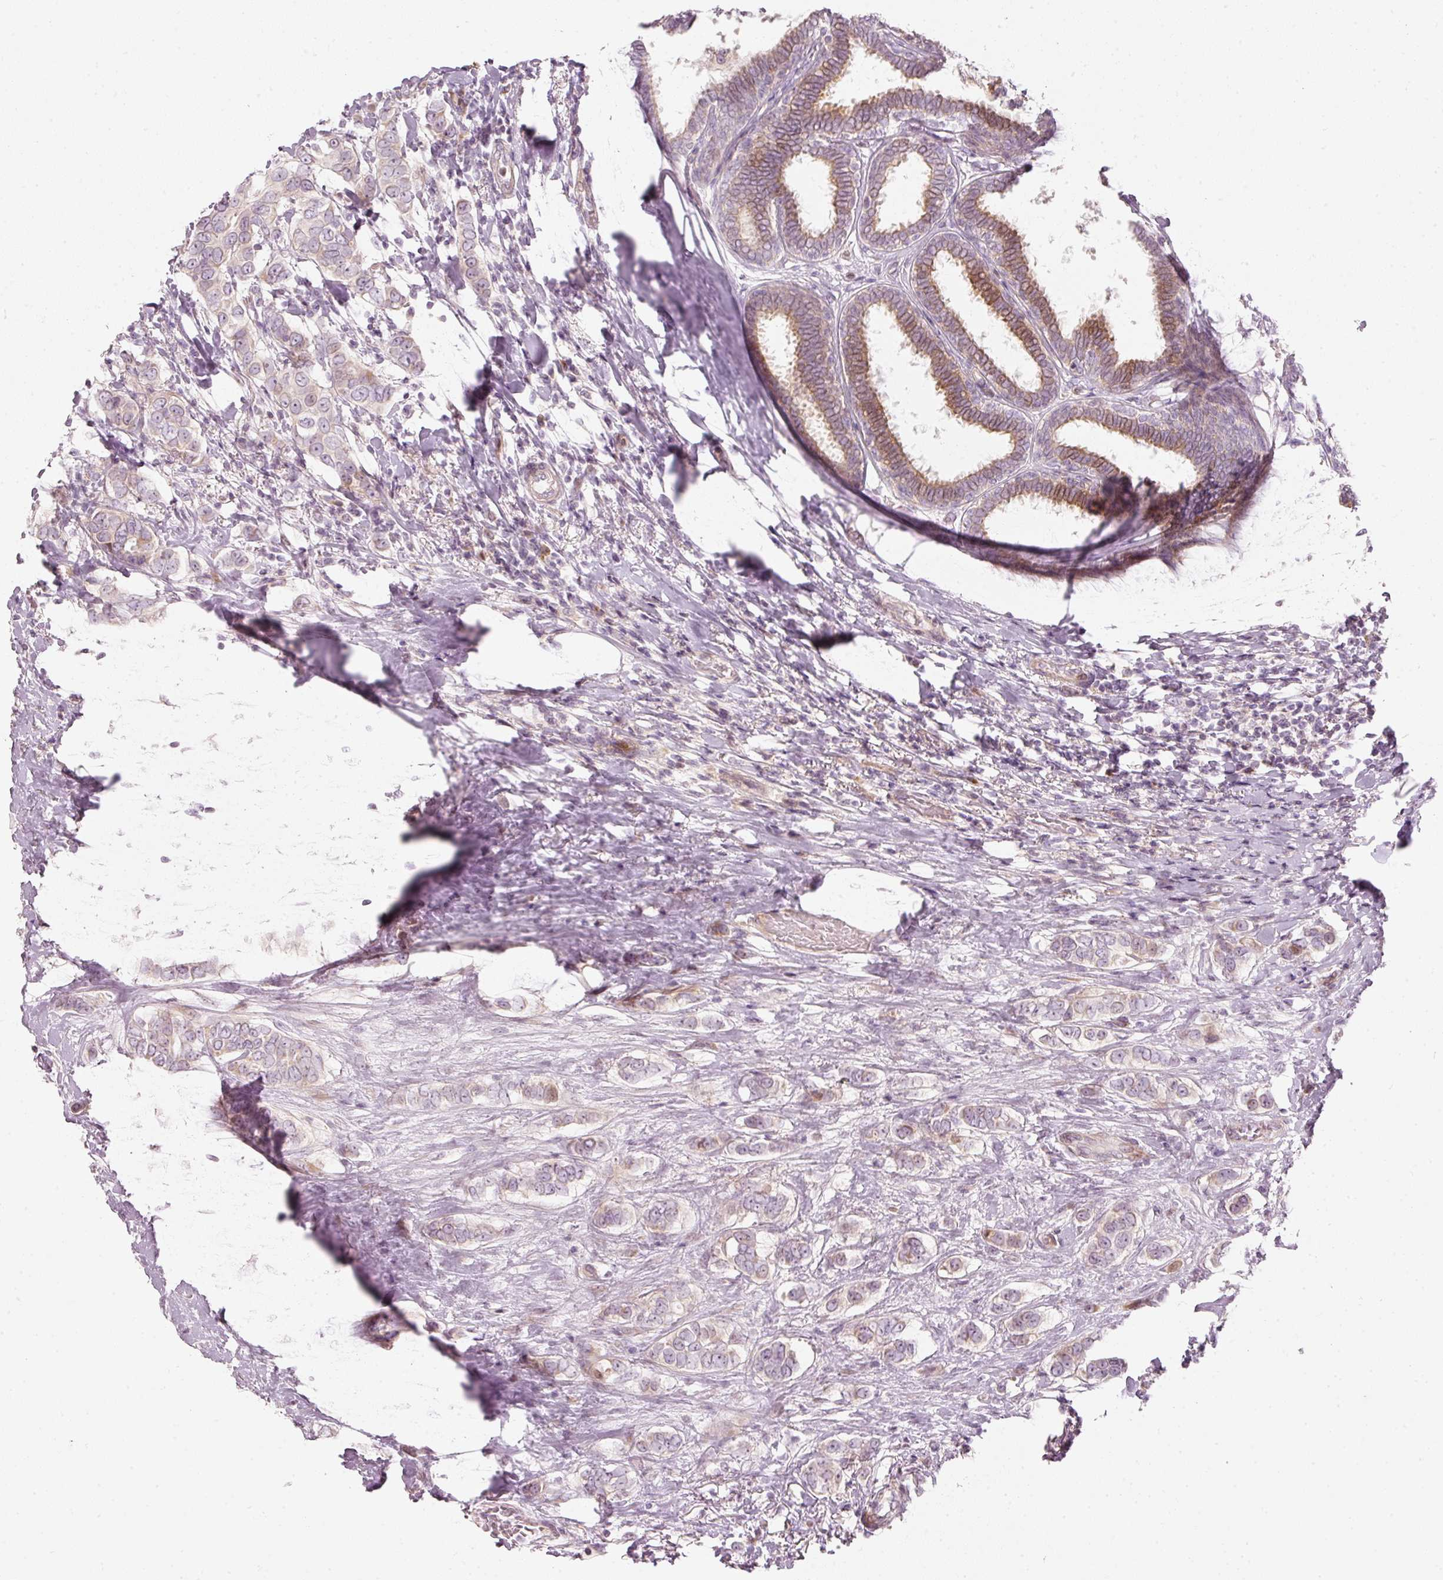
{"staining": {"intensity": "moderate", "quantity": "25%-75%", "location": "cytoplasmic/membranous"}, "tissue": "breast cancer", "cell_type": "Tumor cells", "image_type": "cancer", "snomed": [{"axis": "morphology", "description": "Lobular carcinoma"}, {"axis": "topography", "description": "Breast"}], "caption": "A medium amount of moderate cytoplasmic/membranous expression is identified in about 25%-75% of tumor cells in lobular carcinoma (breast) tissue.", "gene": "SLC20A1", "patient": {"sex": "female", "age": 51}}